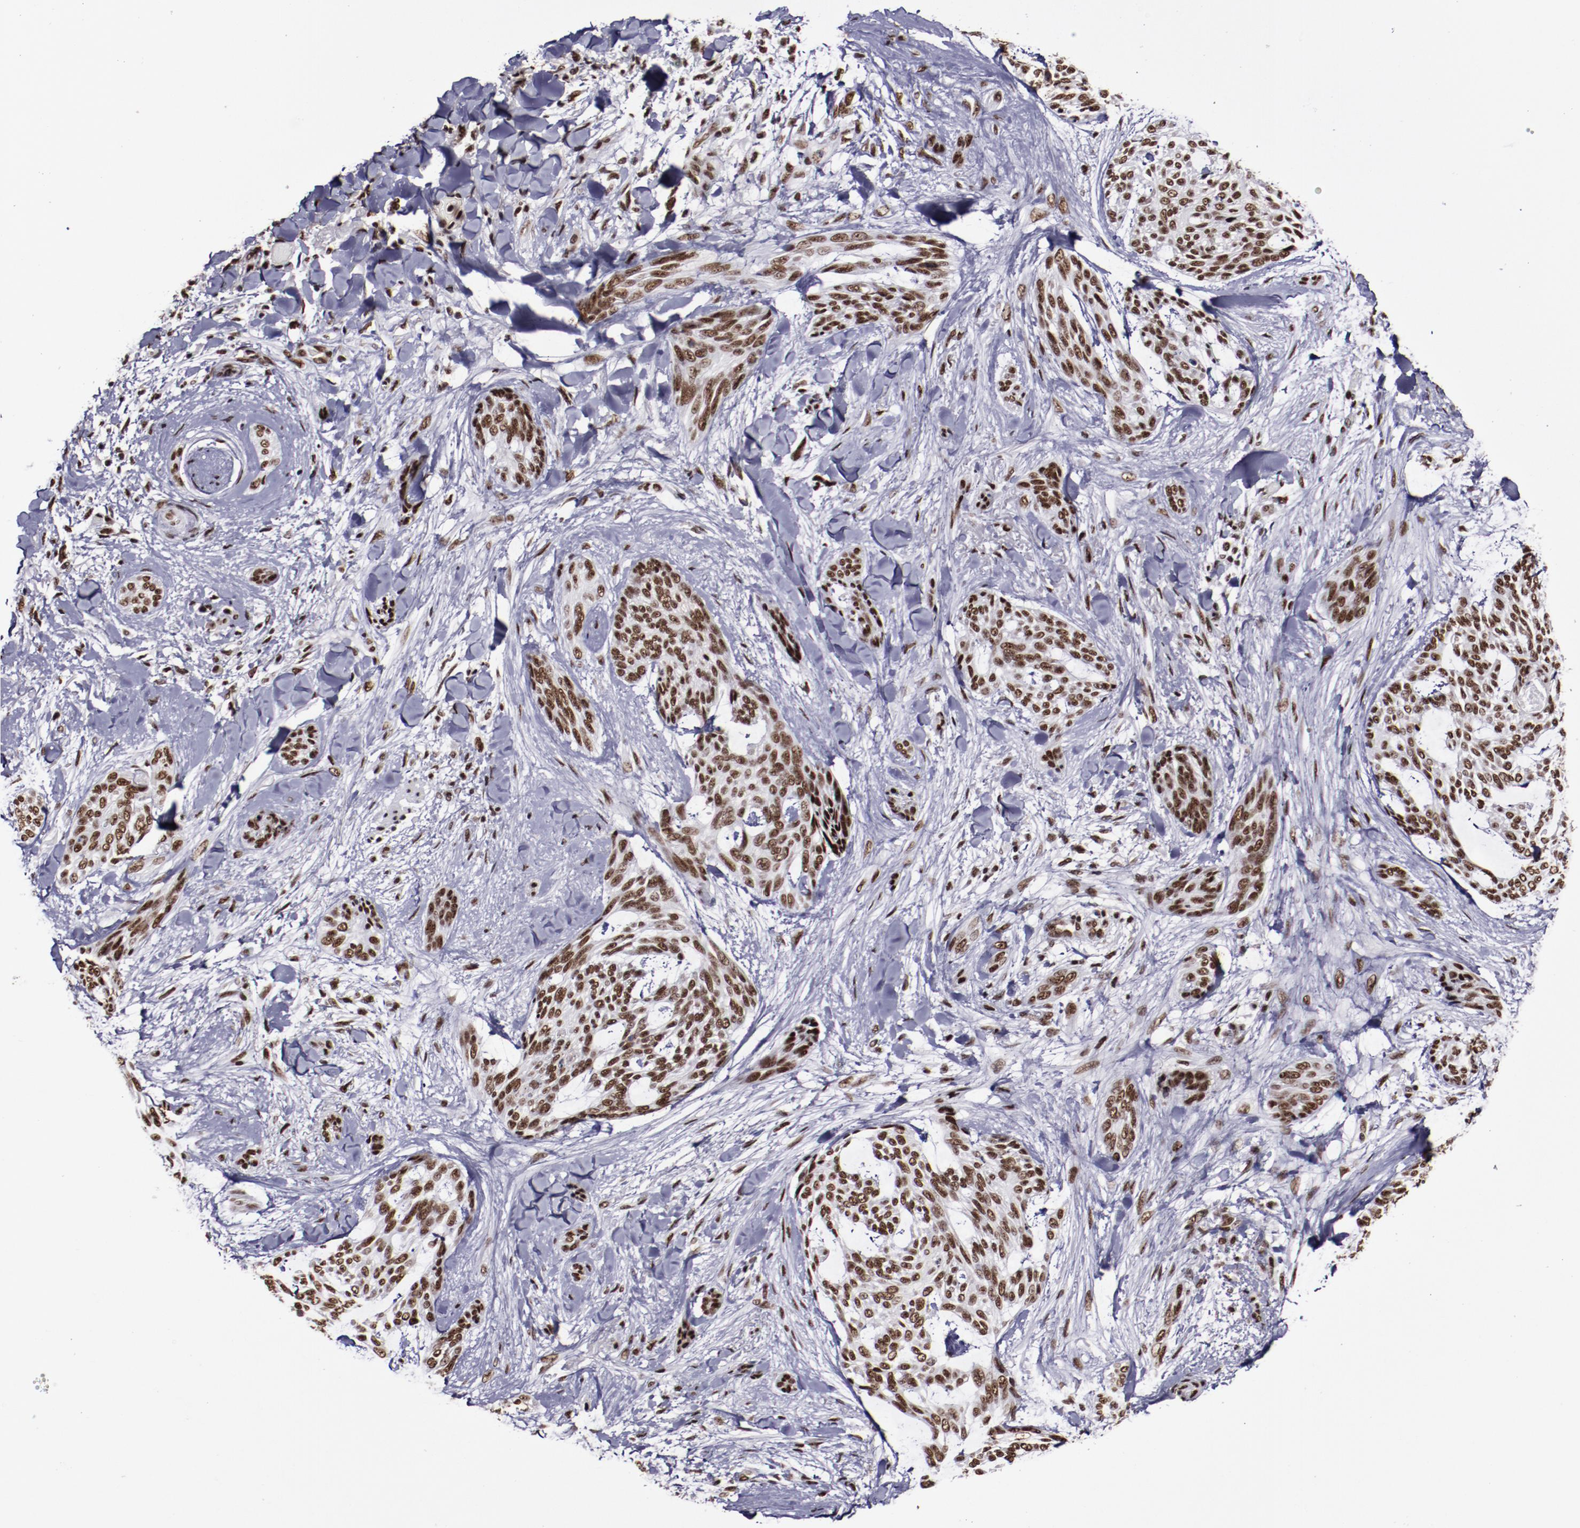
{"staining": {"intensity": "moderate", "quantity": ">75%", "location": "nuclear"}, "tissue": "skin cancer", "cell_type": "Tumor cells", "image_type": "cancer", "snomed": [{"axis": "morphology", "description": "Normal tissue, NOS"}, {"axis": "morphology", "description": "Basal cell carcinoma"}, {"axis": "topography", "description": "Skin"}], "caption": "DAB immunohistochemical staining of human skin basal cell carcinoma exhibits moderate nuclear protein expression in about >75% of tumor cells.", "gene": "ERH", "patient": {"sex": "female", "age": 71}}